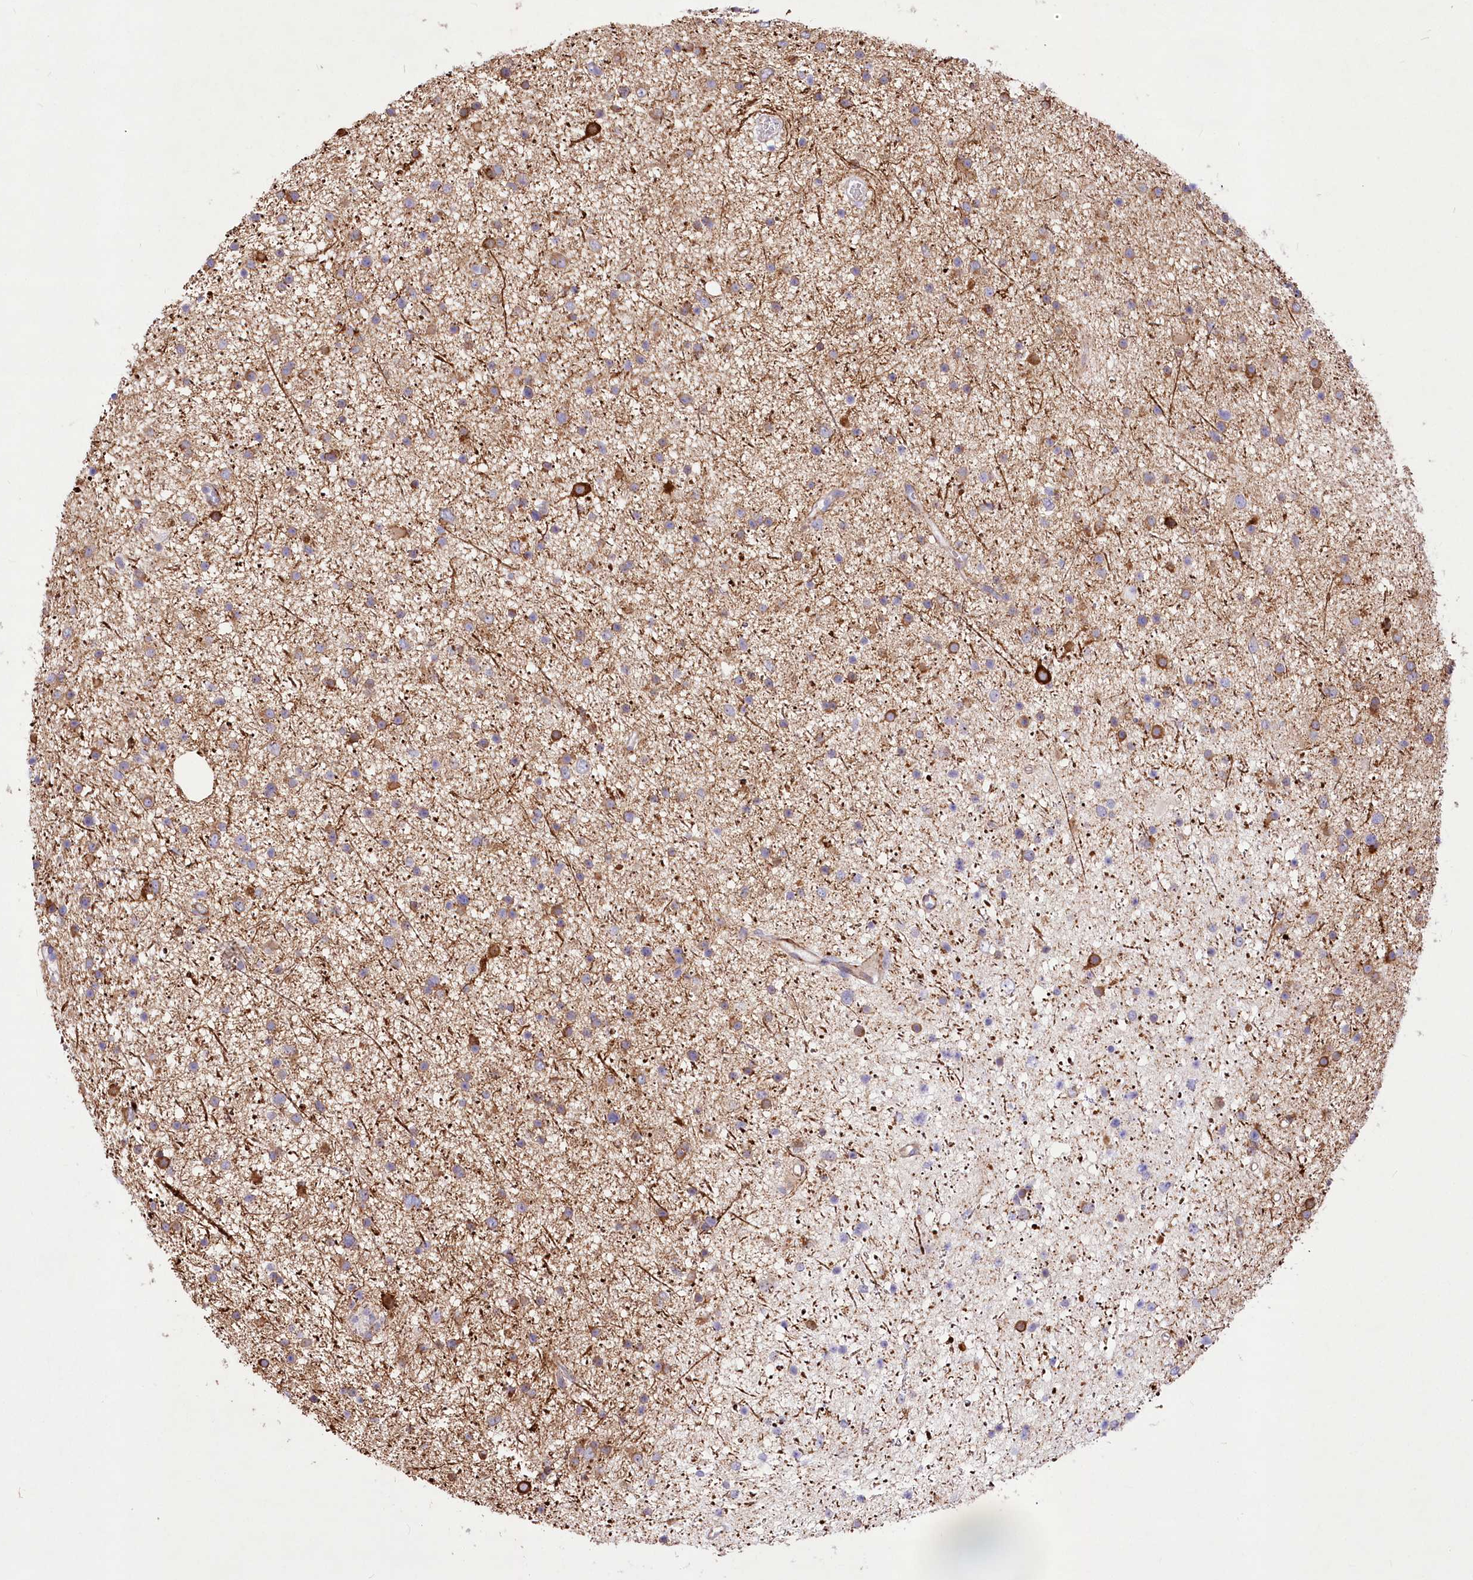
{"staining": {"intensity": "moderate", "quantity": "25%-75%", "location": "cytoplasmic/membranous"}, "tissue": "glioma", "cell_type": "Tumor cells", "image_type": "cancer", "snomed": [{"axis": "morphology", "description": "Glioma, malignant, Low grade"}, {"axis": "topography", "description": "Cerebral cortex"}], "caption": "Immunohistochemical staining of human malignant glioma (low-grade) reveals medium levels of moderate cytoplasmic/membranous protein expression in approximately 25%-75% of tumor cells.", "gene": "ANGPTL3", "patient": {"sex": "female", "age": 39}}